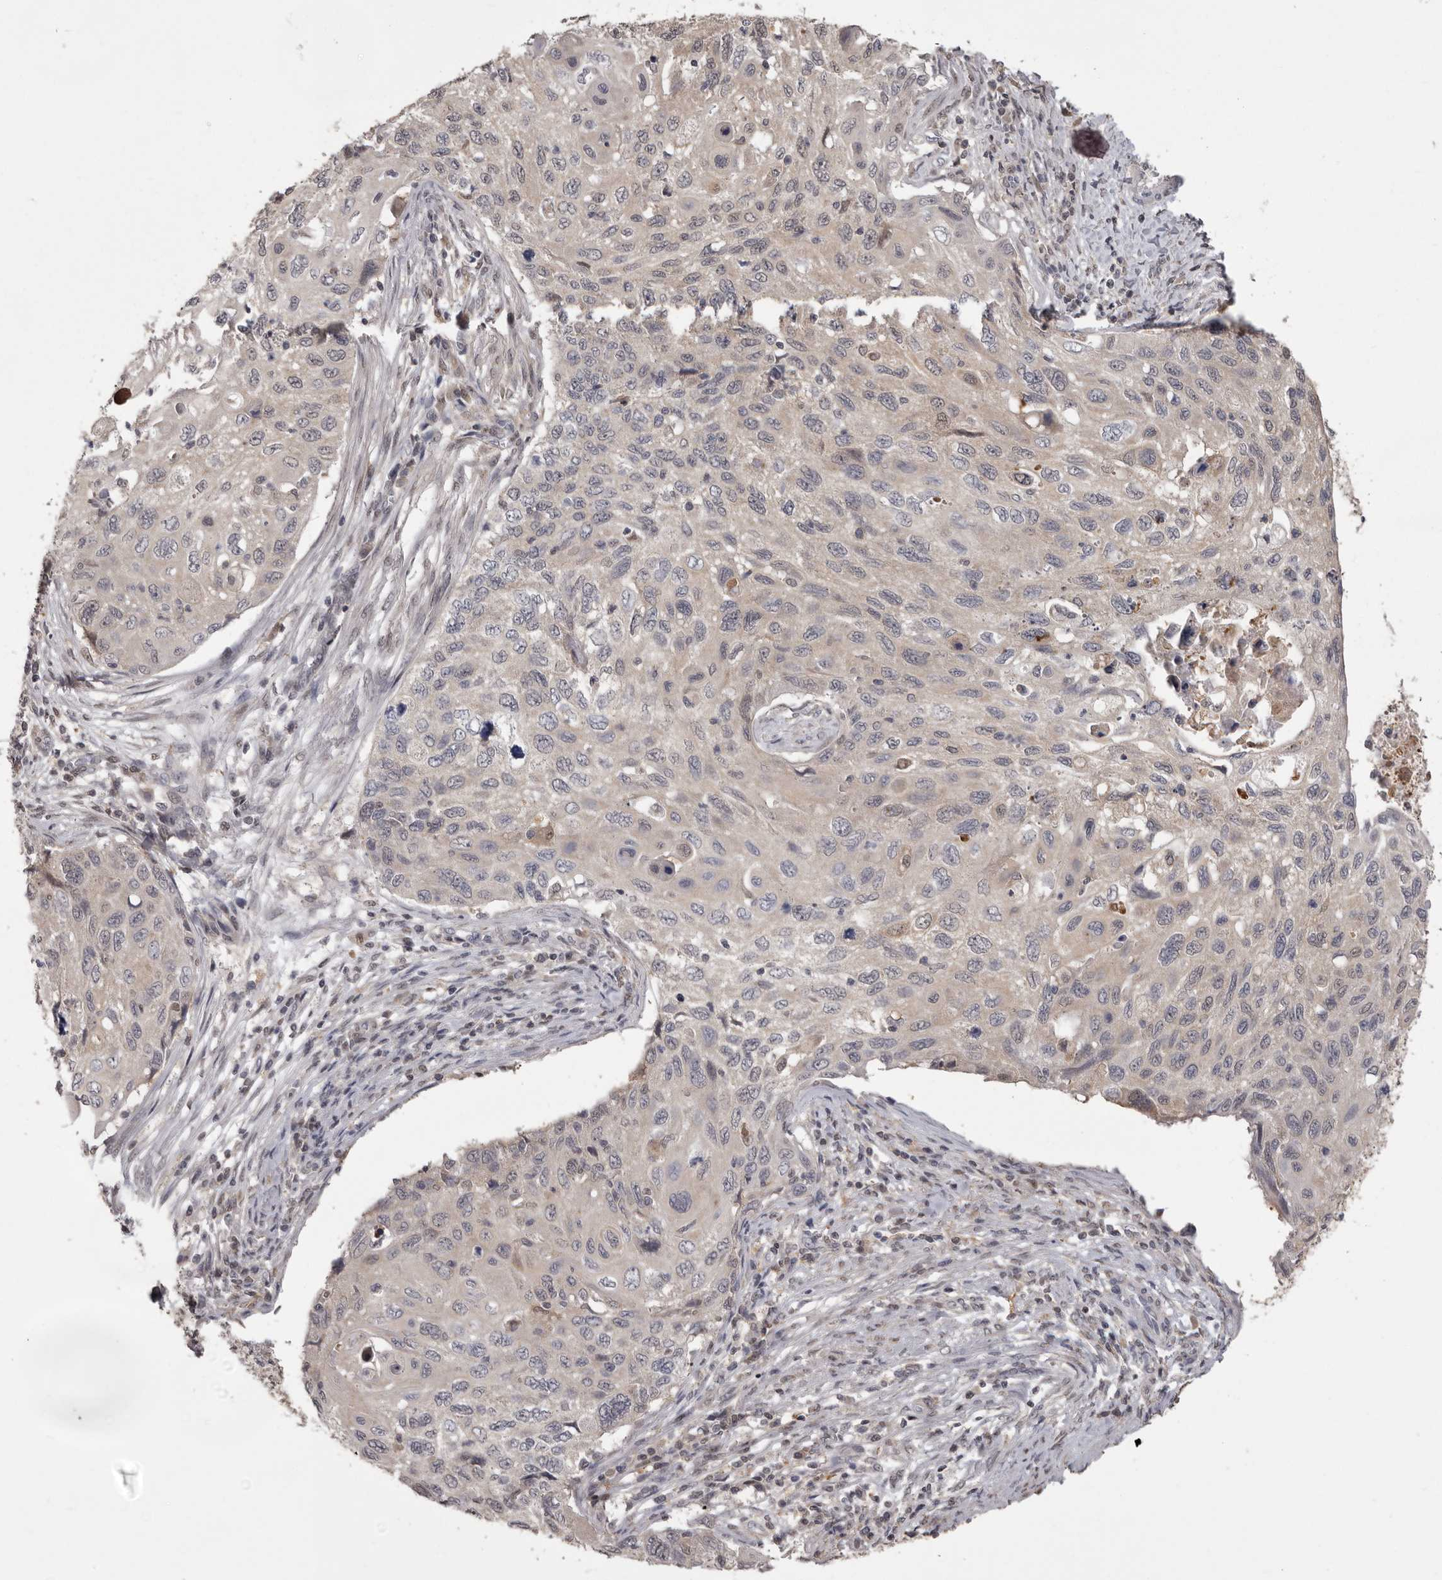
{"staining": {"intensity": "weak", "quantity": "<25%", "location": "cytoplasmic/membranous"}, "tissue": "cervical cancer", "cell_type": "Tumor cells", "image_type": "cancer", "snomed": [{"axis": "morphology", "description": "Squamous cell carcinoma, NOS"}, {"axis": "topography", "description": "Cervix"}], "caption": "An image of human cervical squamous cell carcinoma is negative for staining in tumor cells.", "gene": "MDH1", "patient": {"sex": "female", "age": 70}}